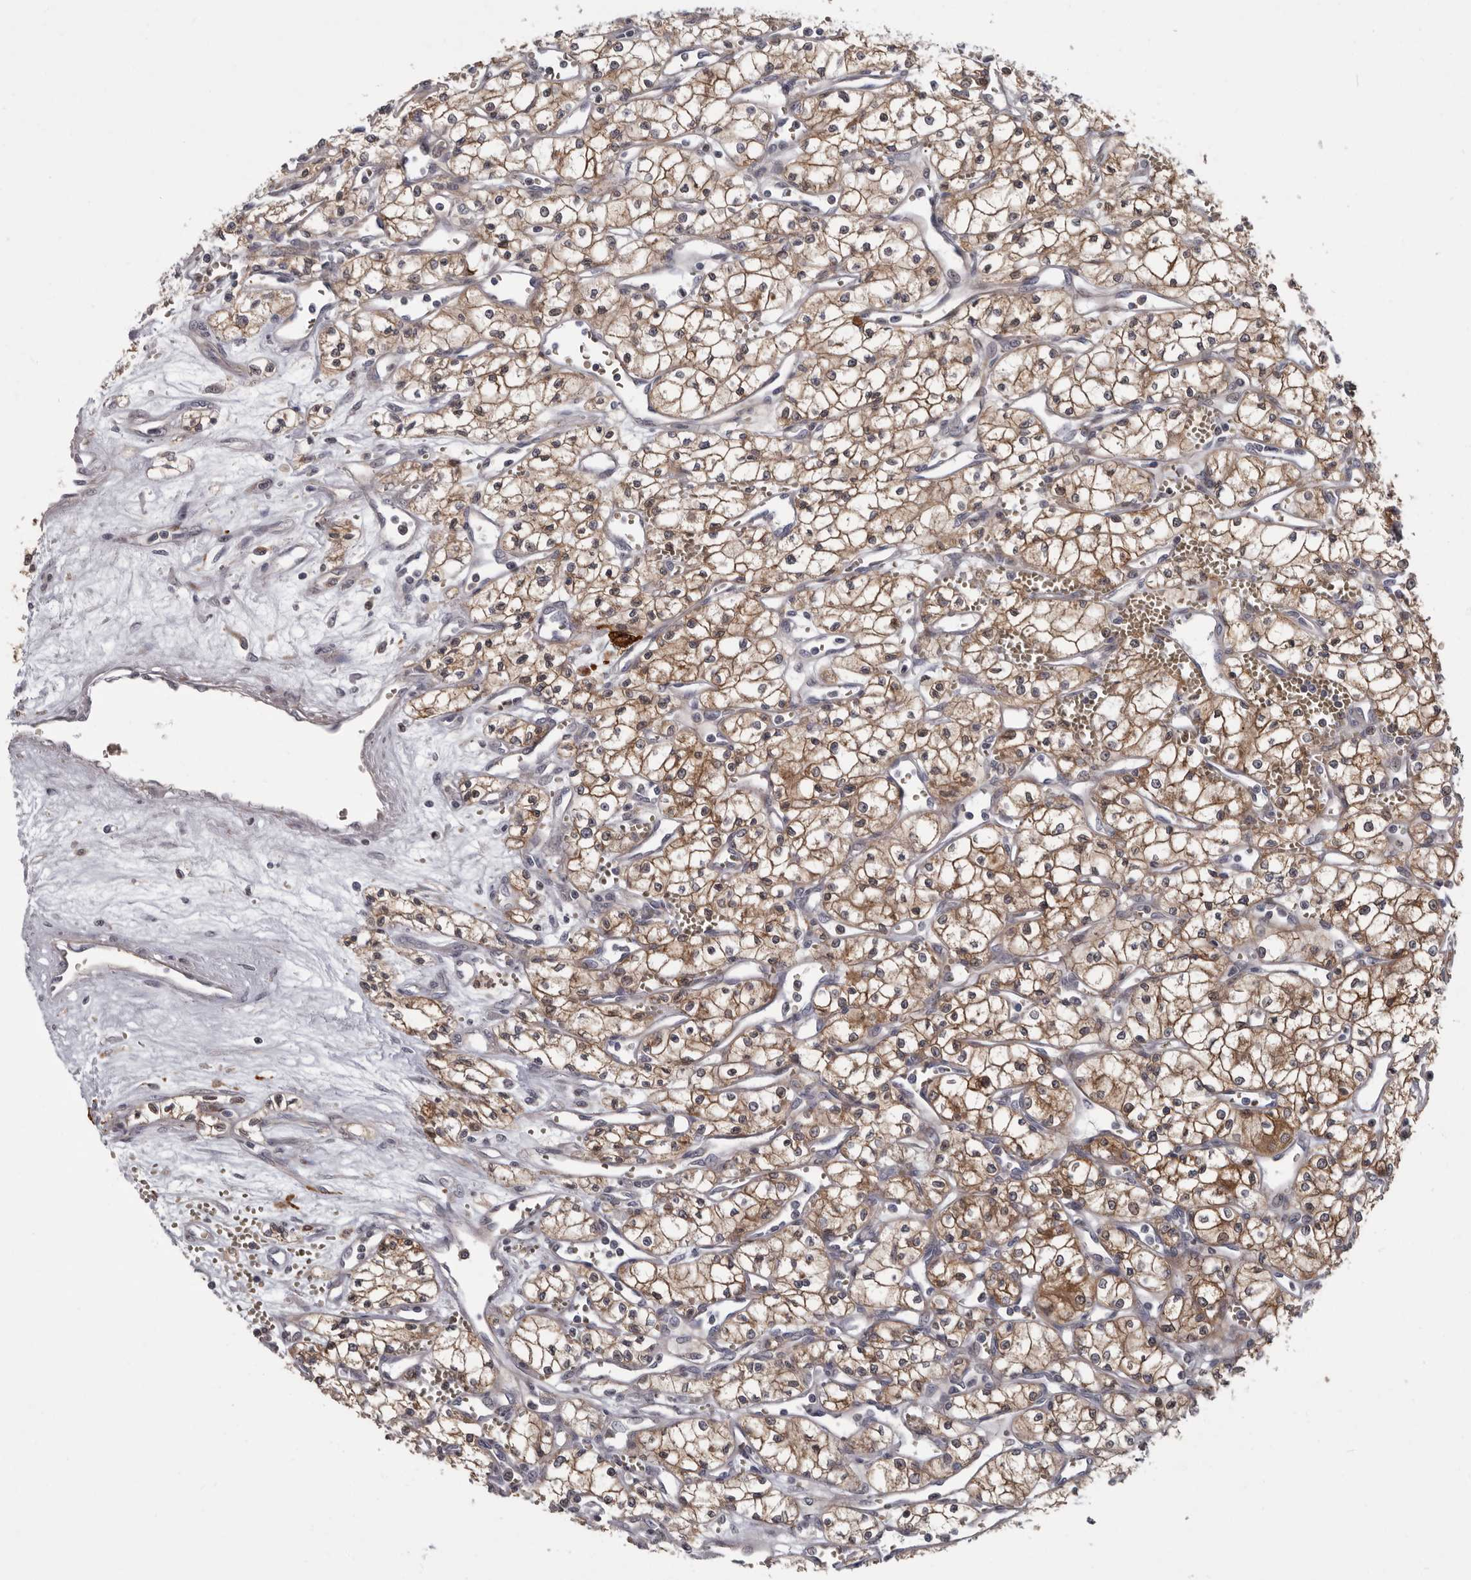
{"staining": {"intensity": "moderate", "quantity": ">75%", "location": "cytoplasmic/membranous"}, "tissue": "renal cancer", "cell_type": "Tumor cells", "image_type": "cancer", "snomed": [{"axis": "morphology", "description": "Adenocarcinoma, NOS"}, {"axis": "topography", "description": "Kidney"}], "caption": "Immunohistochemistry micrograph of neoplastic tissue: adenocarcinoma (renal) stained using immunohistochemistry (IHC) reveals medium levels of moderate protein expression localized specifically in the cytoplasmic/membranous of tumor cells, appearing as a cytoplasmic/membranous brown color.", "gene": "FGFR4", "patient": {"sex": "male", "age": 59}}